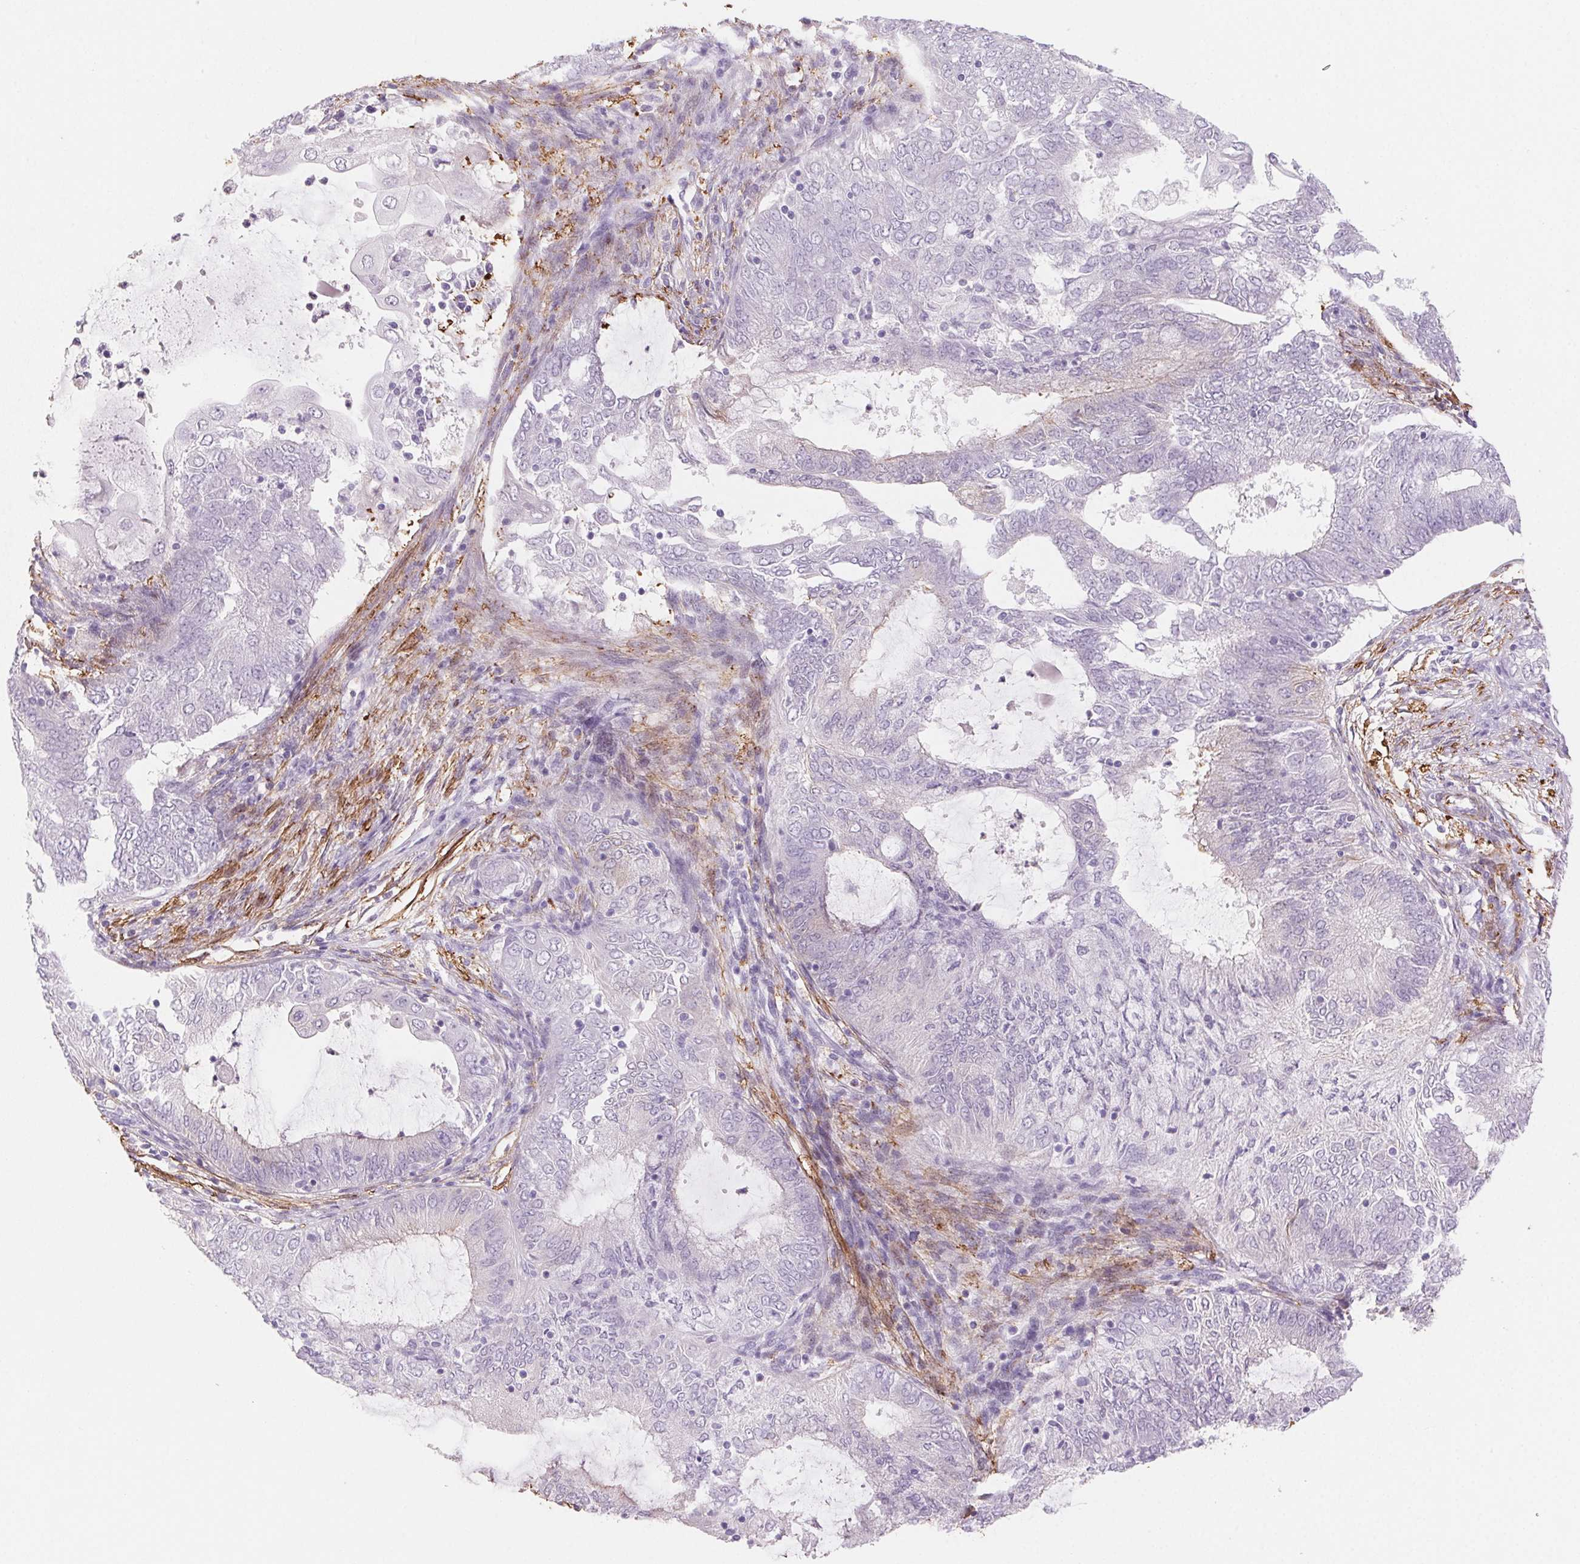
{"staining": {"intensity": "negative", "quantity": "none", "location": "none"}, "tissue": "endometrial cancer", "cell_type": "Tumor cells", "image_type": "cancer", "snomed": [{"axis": "morphology", "description": "Adenocarcinoma, NOS"}, {"axis": "topography", "description": "Endometrium"}], "caption": "Photomicrograph shows no protein expression in tumor cells of endometrial cancer tissue.", "gene": "GPX8", "patient": {"sex": "female", "age": 62}}